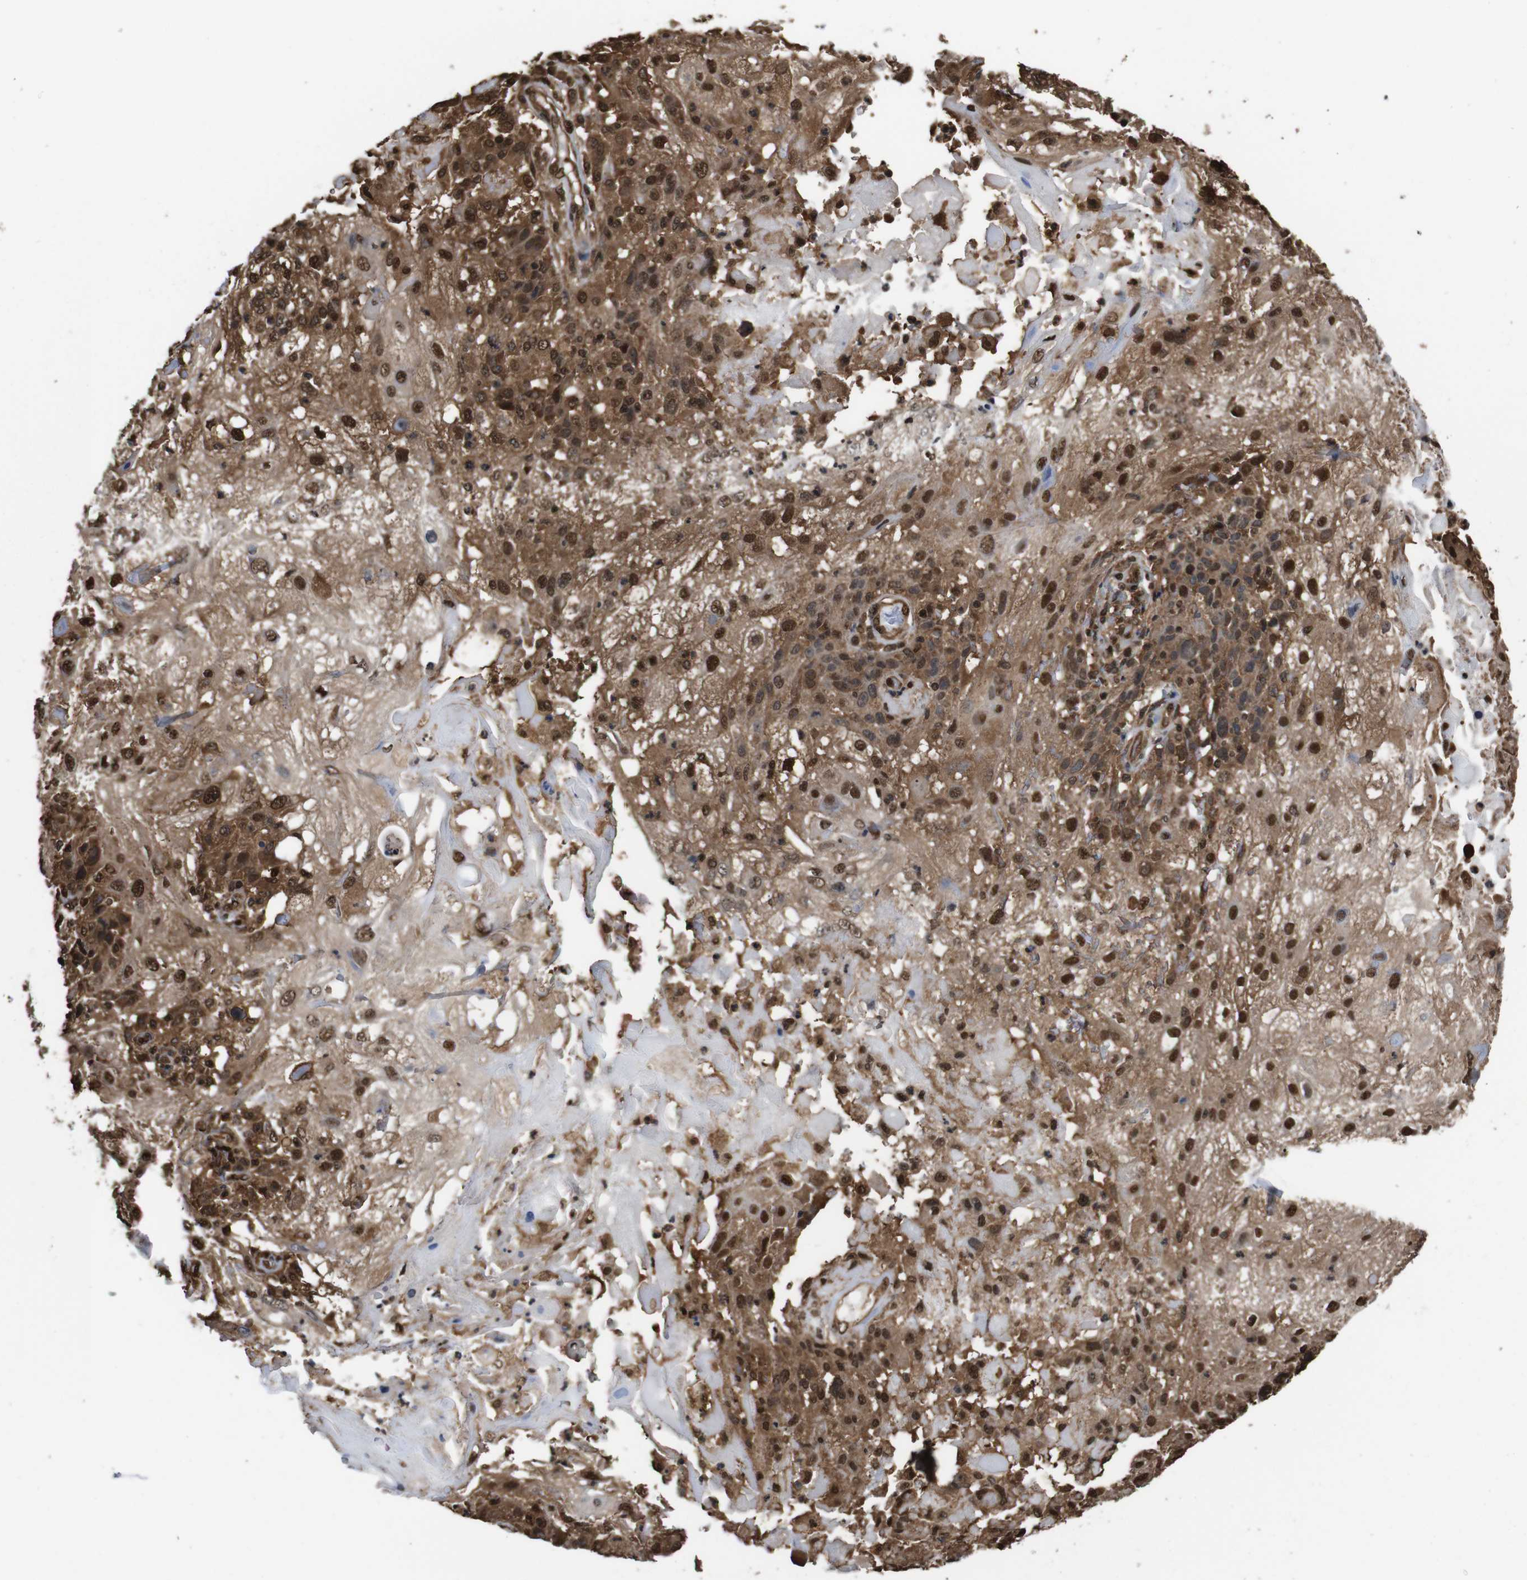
{"staining": {"intensity": "moderate", "quantity": ">75%", "location": "cytoplasmic/membranous,nuclear"}, "tissue": "skin cancer", "cell_type": "Tumor cells", "image_type": "cancer", "snomed": [{"axis": "morphology", "description": "Normal tissue, NOS"}, {"axis": "morphology", "description": "Squamous cell carcinoma, NOS"}, {"axis": "topography", "description": "Skin"}], "caption": "Human squamous cell carcinoma (skin) stained with a protein marker reveals moderate staining in tumor cells.", "gene": "VCP", "patient": {"sex": "female", "age": 83}}